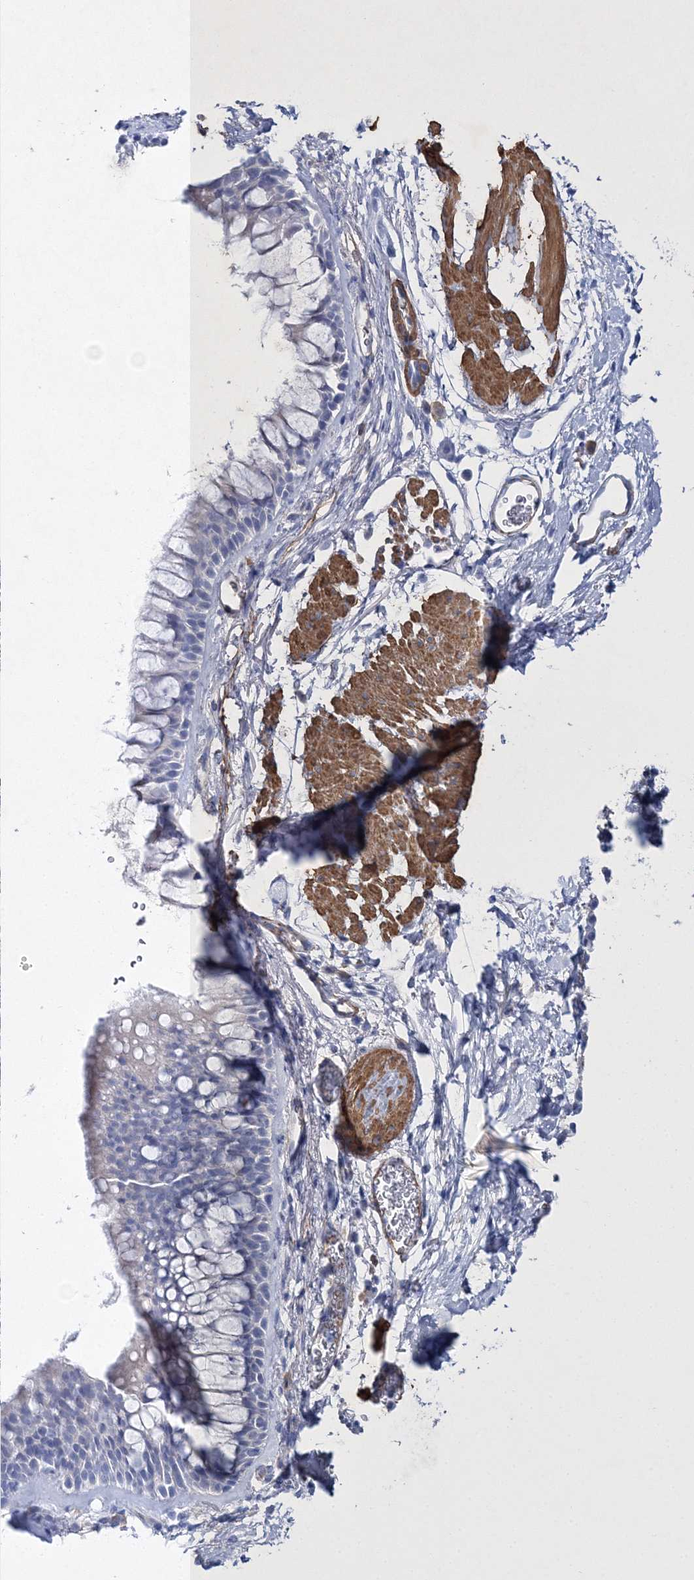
{"staining": {"intensity": "negative", "quantity": "none", "location": "none"}, "tissue": "bronchus", "cell_type": "Respiratory epithelial cells", "image_type": "normal", "snomed": [{"axis": "morphology", "description": "Normal tissue, NOS"}, {"axis": "topography", "description": "Cartilage tissue"}, {"axis": "topography", "description": "Bronchus"}], "caption": "Bronchus stained for a protein using IHC demonstrates no expression respiratory epithelial cells.", "gene": "RTN2", "patient": {"sex": "female", "age": 53}}